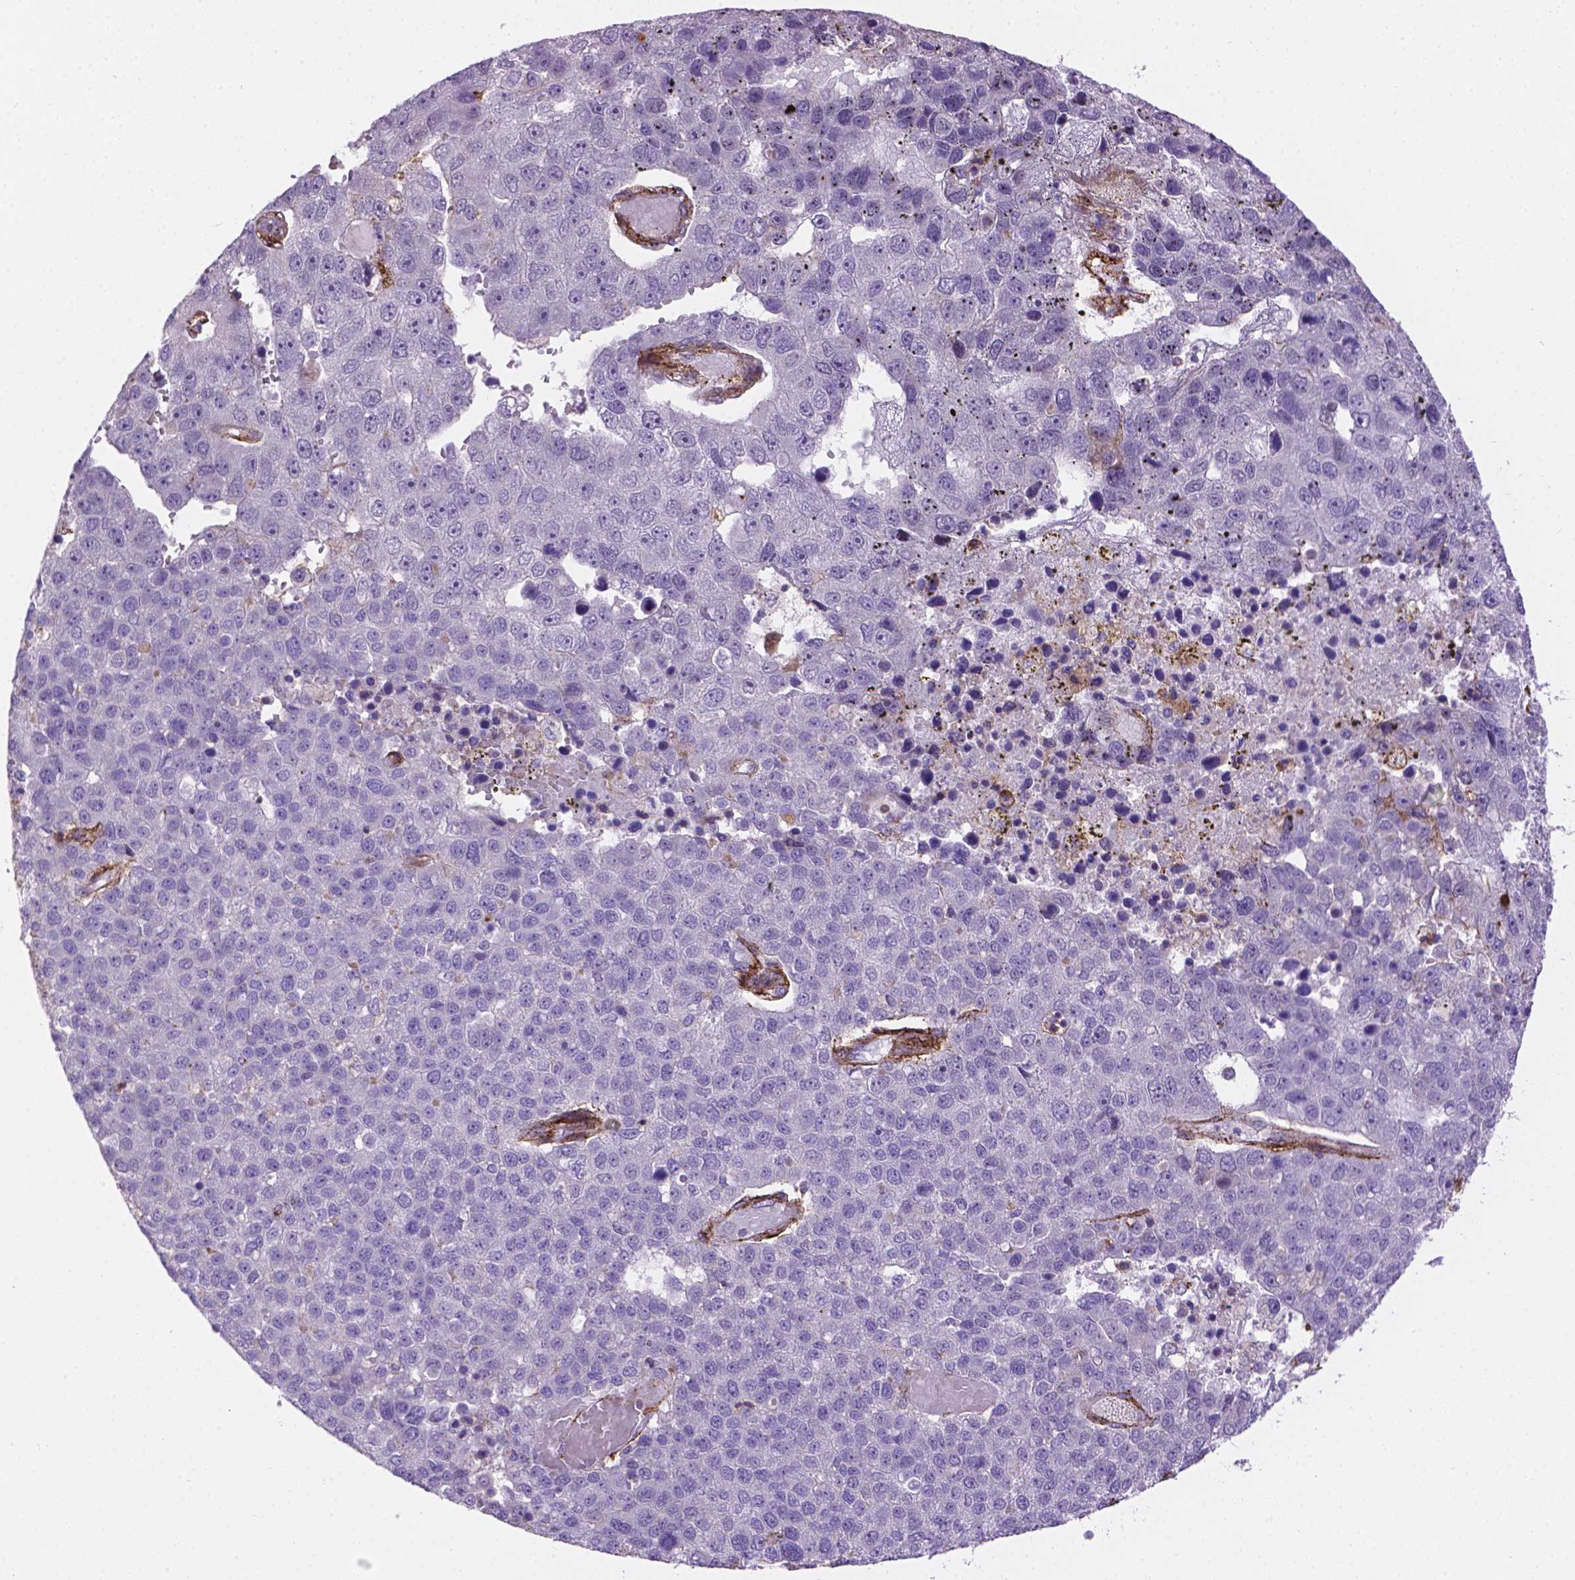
{"staining": {"intensity": "negative", "quantity": "none", "location": "none"}, "tissue": "pancreatic cancer", "cell_type": "Tumor cells", "image_type": "cancer", "snomed": [{"axis": "morphology", "description": "Adenocarcinoma, NOS"}, {"axis": "topography", "description": "Pancreas"}], "caption": "Adenocarcinoma (pancreatic) was stained to show a protein in brown. There is no significant expression in tumor cells. The staining was performed using DAB (3,3'-diaminobenzidine) to visualize the protein expression in brown, while the nuclei were stained in blue with hematoxylin (Magnification: 20x).", "gene": "ACAD10", "patient": {"sex": "female", "age": 61}}